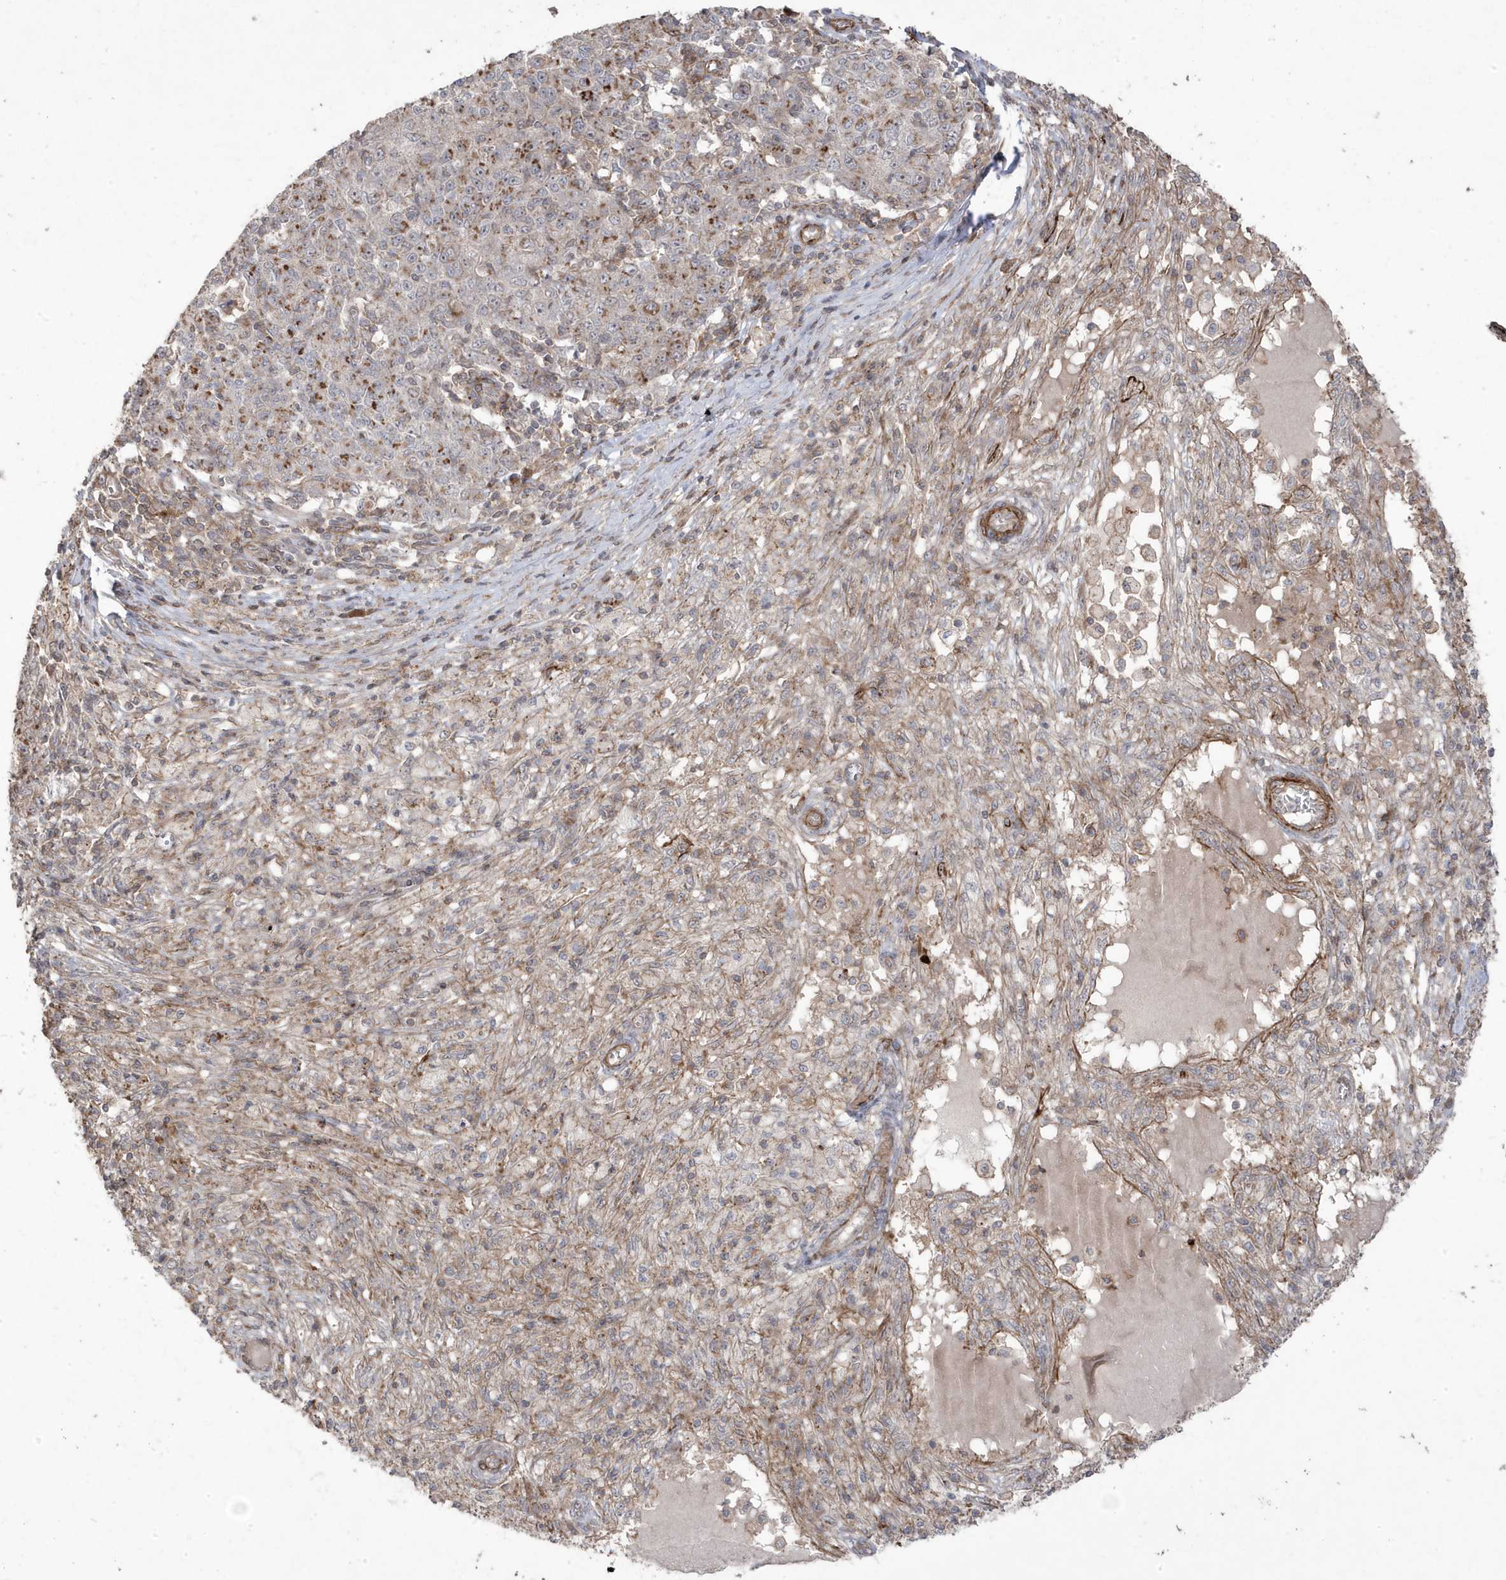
{"staining": {"intensity": "strong", "quantity": "<25%", "location": "cytoplasmic/membranous"}, "tissue": "ovarian cancer", "cell_type": "Tumor cells", "image_type": "cancer", "snomed": [{"axis": "morphology", "description": "Carcinoma, endometroid"}, {"axis": "topography", "description": "Ovary"}], "caption": "Tumor cells reveal strong cytoplasmic/membranous expression in approximately <25% of cells in ovarian endometroid carcinoma. (IHC, brightfield microscopy, high magnification).", "gene": "CETN3", "patient": {"sex": "female", "age": 42}}